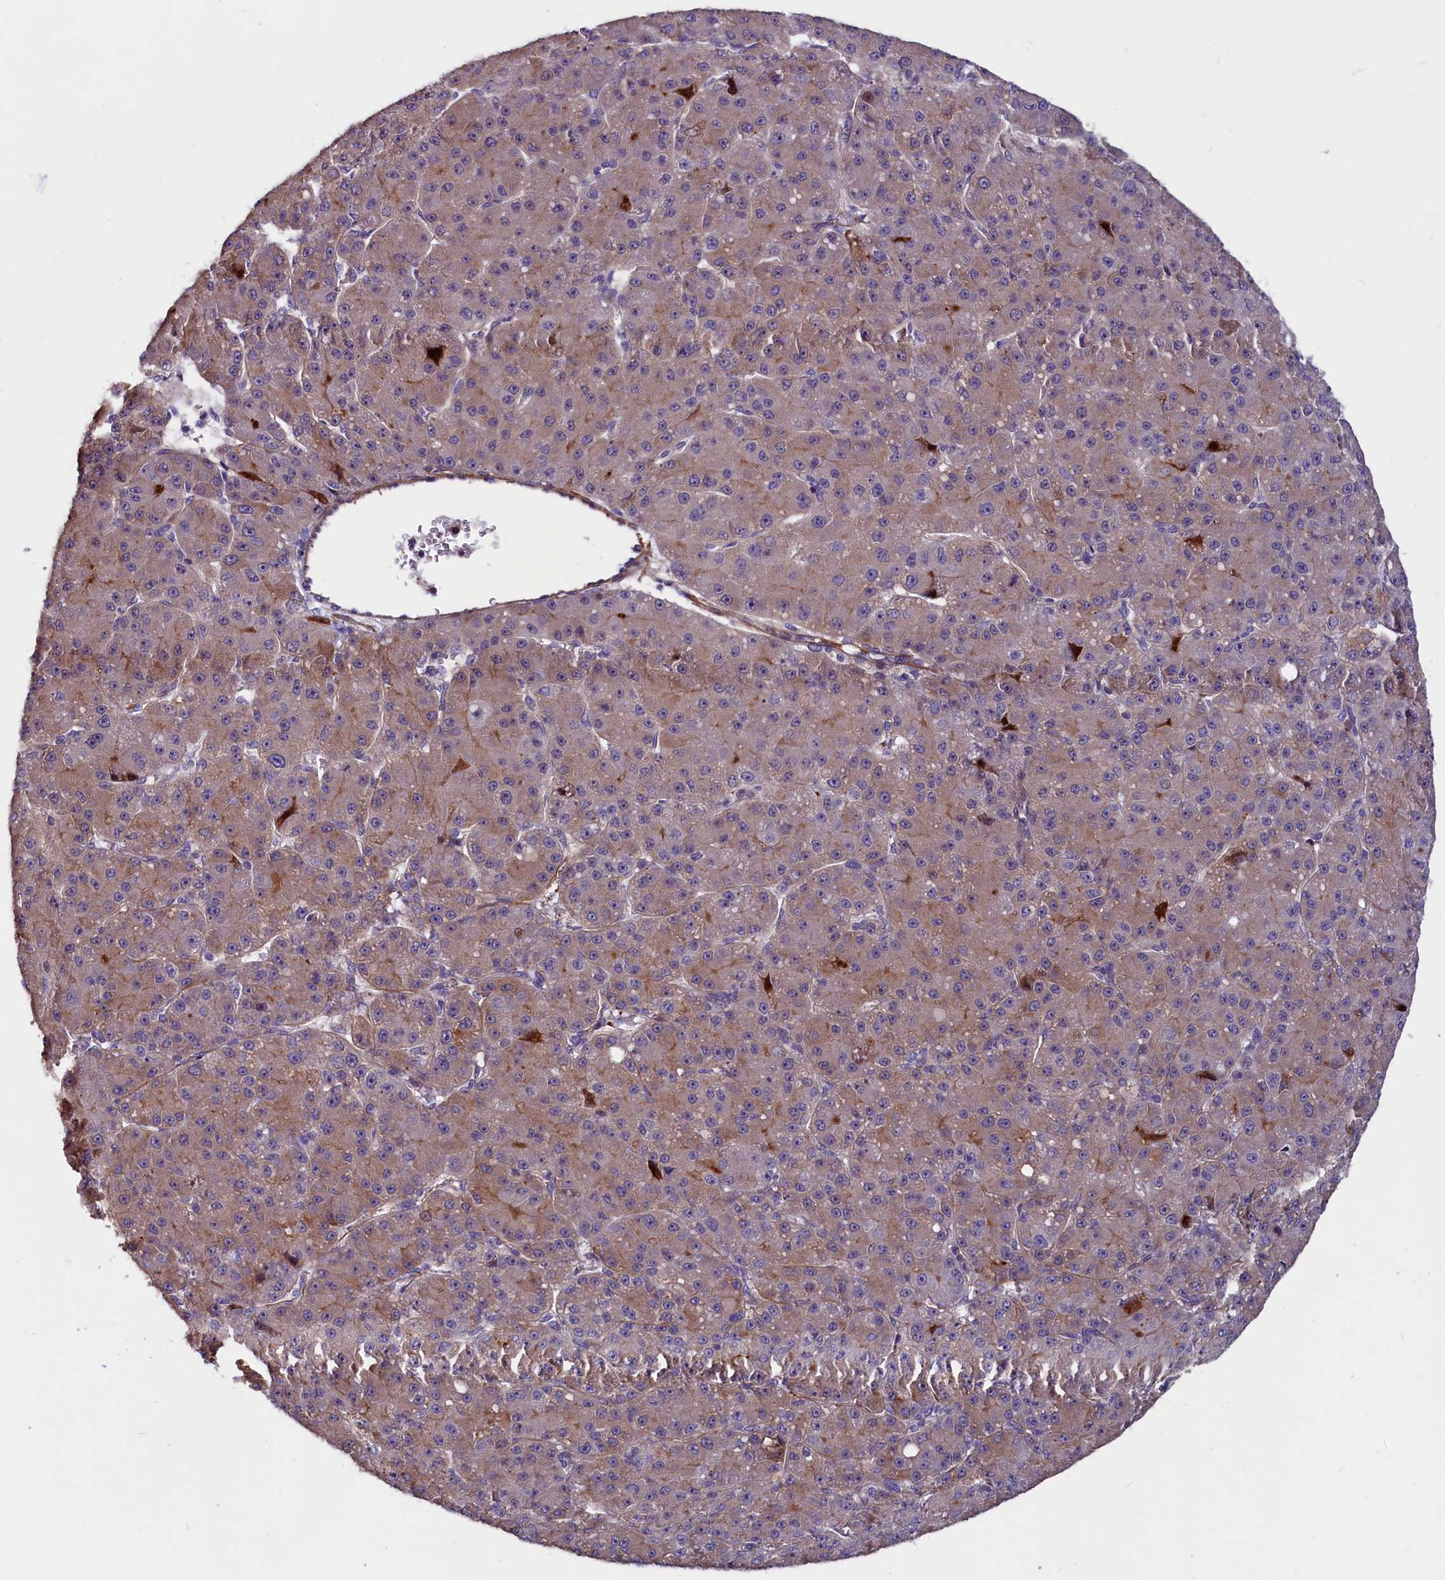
{"staining": {"intensity": "weak", "quantity": ">75%", "location": "cytoplasmic/membranous"}, "tissue": "liver cancer", "cell_type": "Tumor cells", "image_type": "cancer", "snomed": [{"axis": "morphology", "description": "Carcinoma, Hepatocellular, NOS"}, {"axis": "topography", "description": "Liver"}], "caption": "There is low levels of weak cytoplasmic/membranous positivity in tumor cells of liver hepatocellular carcinoma, as demonstrated by immunohistochemical staining (brown color).", "gene": "ZNF749", "patient": {"sex": "male", "age": 67}}